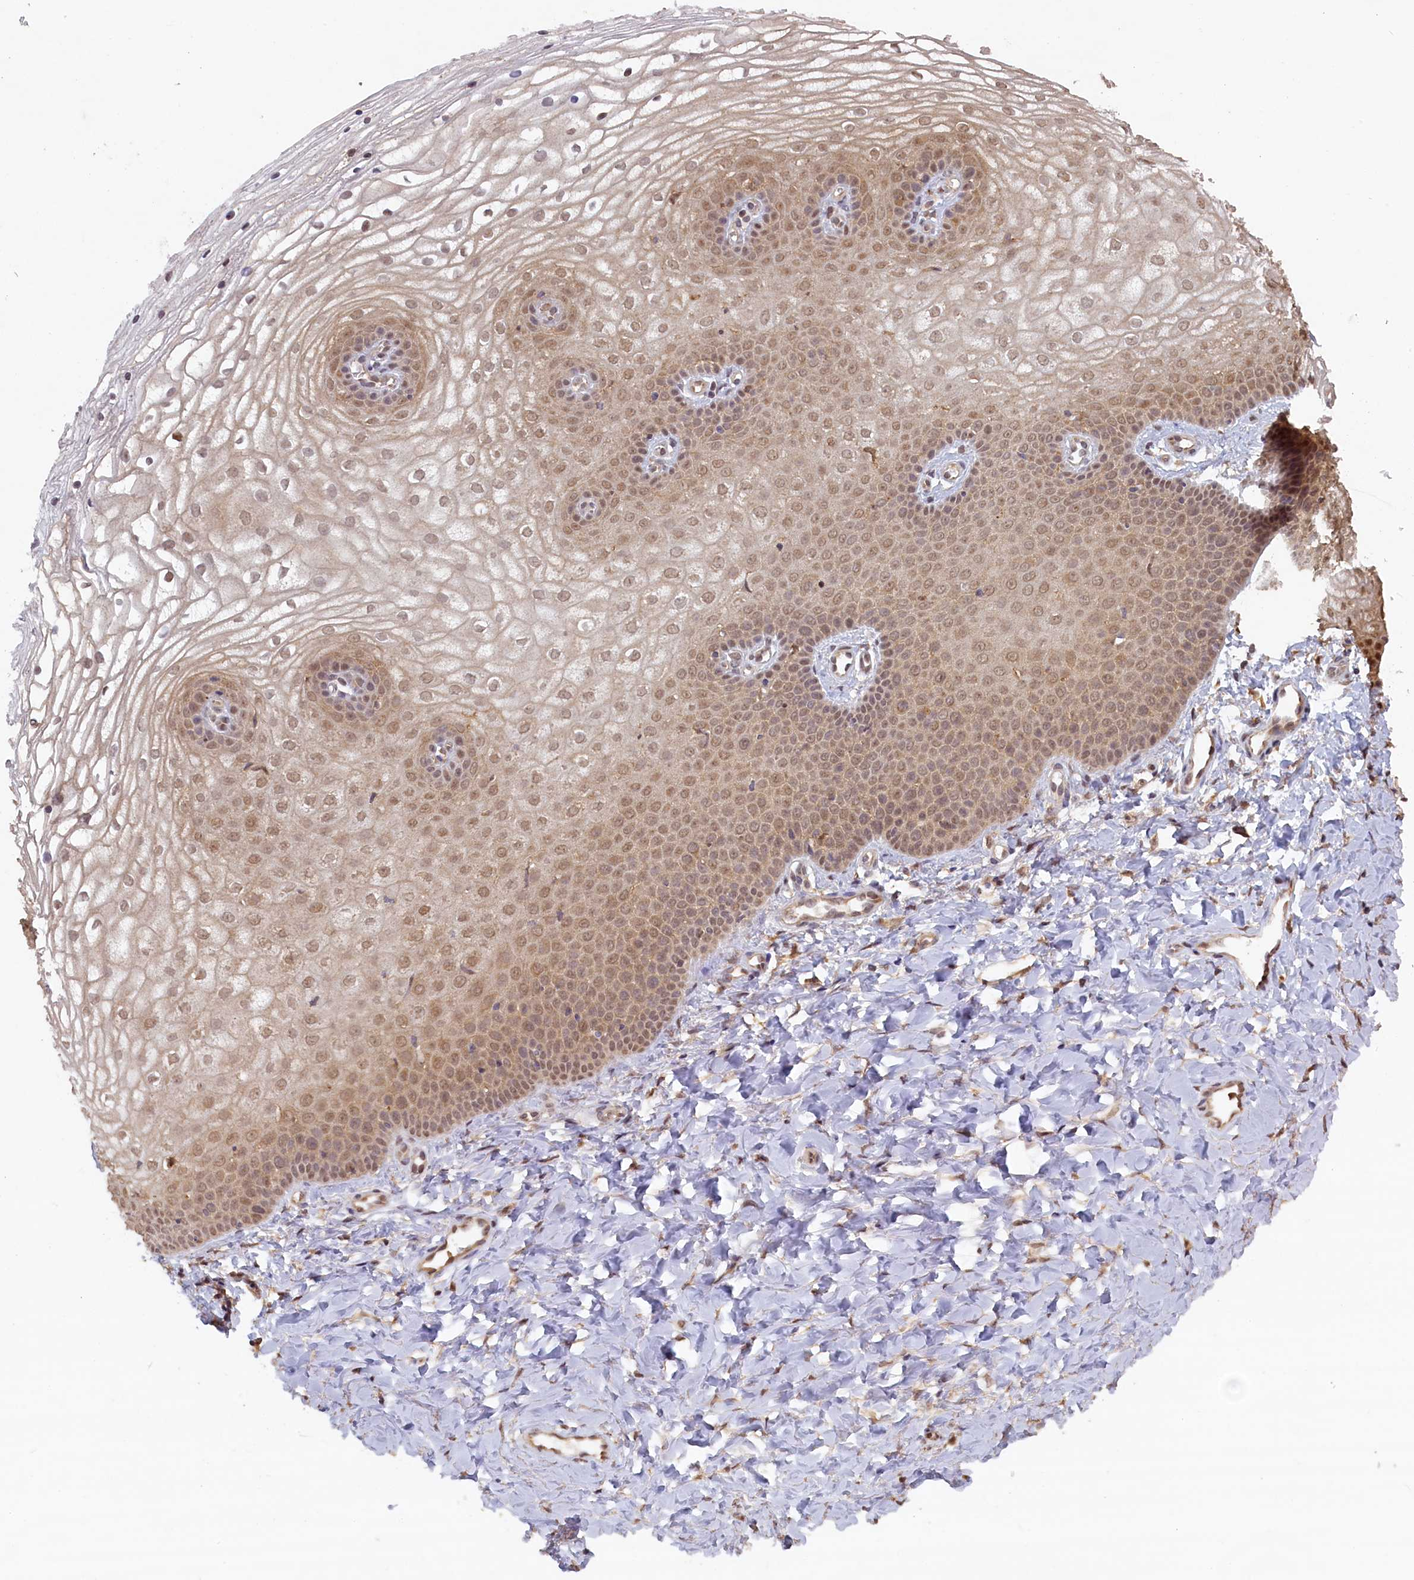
{"staining": {"intensity": "moderate", "quantity": ">75%", "location": "cytoplasmic/membranous,nuclear"}, "tissue": "vagina", "cell_type": "Squamous epithelial cells", "image_type": "normal", "snomed": [{"axis": "morphology", "description": "Normal tissue, NOS"}, {"axis": "topography", "description": "Vagina"}], "caption": "The immunohistochemical stain labels moderate cytoplasmic/membranous,nuclear positivity in squamous epithelial cells of unremarkable vagina.", "gene": "UCHL3", "patient": {"sex": "female", "age": 68}}